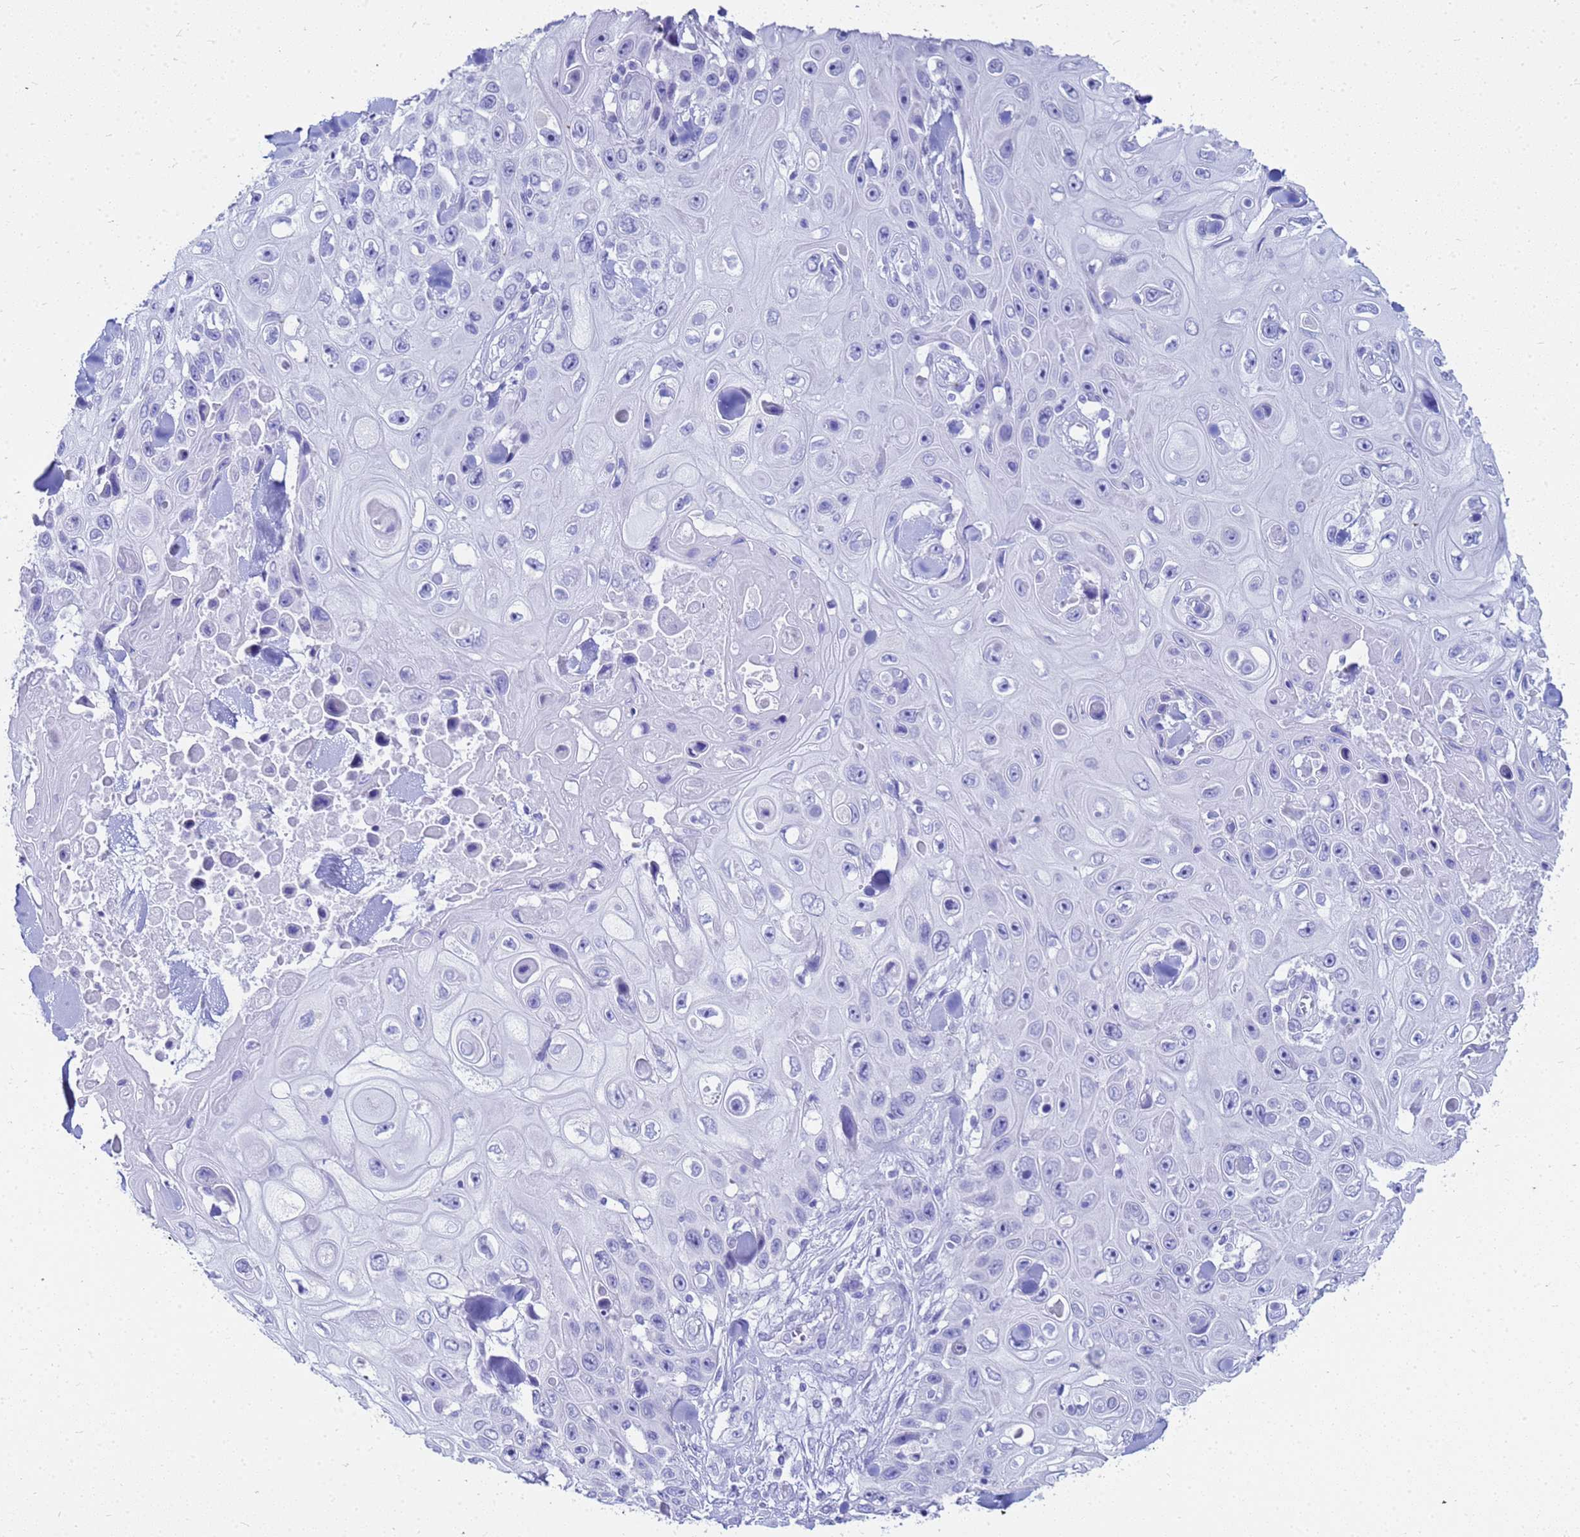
{"staining": {"intensity": "negative", "quantity": "none", "location": "none"}, "tissue": "skin cancer", "cell_type": "Tumor cells", "image_type": "cancer", "snomed": [{"axis": "morphology", "description": "Squamous cell carcinoma, NOS"}, {"axis": "topography", "description": "Skin"}], "caption": "Skin squamous cell carcinoma was stained to show a protein in brown. There is no significant expression in tumor cells.", "gene": "CKB", "patient": {"sex": "male", "age": 82}}